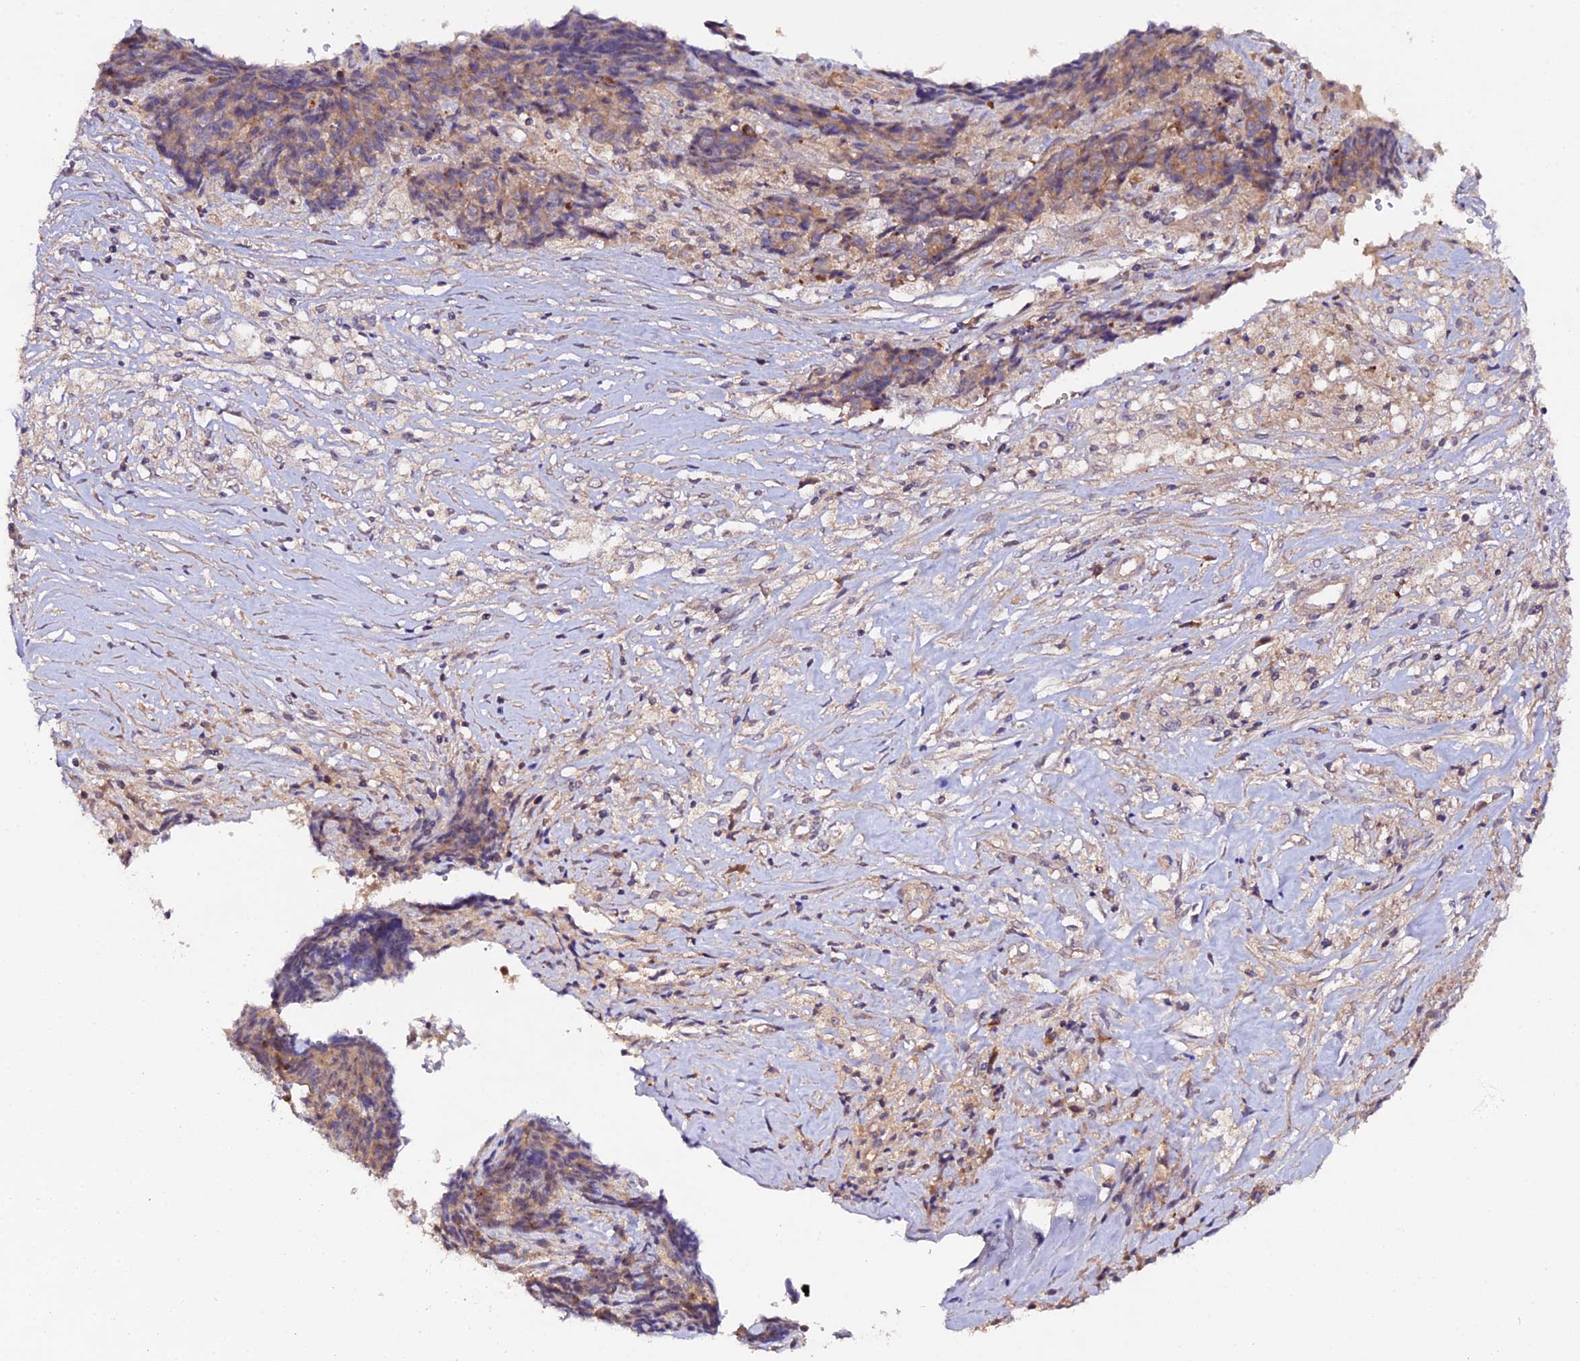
{"staining": {"intensity": "moderate", "quantity": ">75%", "location": "cytoplasmic/membranous"}, "tissue": "ovarian cancer", "cell_type": "Tumor cells", "image_type": "cancer", "snomed": [{"axis": "morphology", "description": "Carcinoma, endometroid"}, {"axis": "topography", "description": "Ovary"}], "caption": "A medium amount of moderate cytoplasmic/membranous expression is present in approximately >75% of tumor cells in ovarian endometroid carcinoma tissue.", "gene": "TRIM26", "patient": {"sex": "female", "age": 42}}